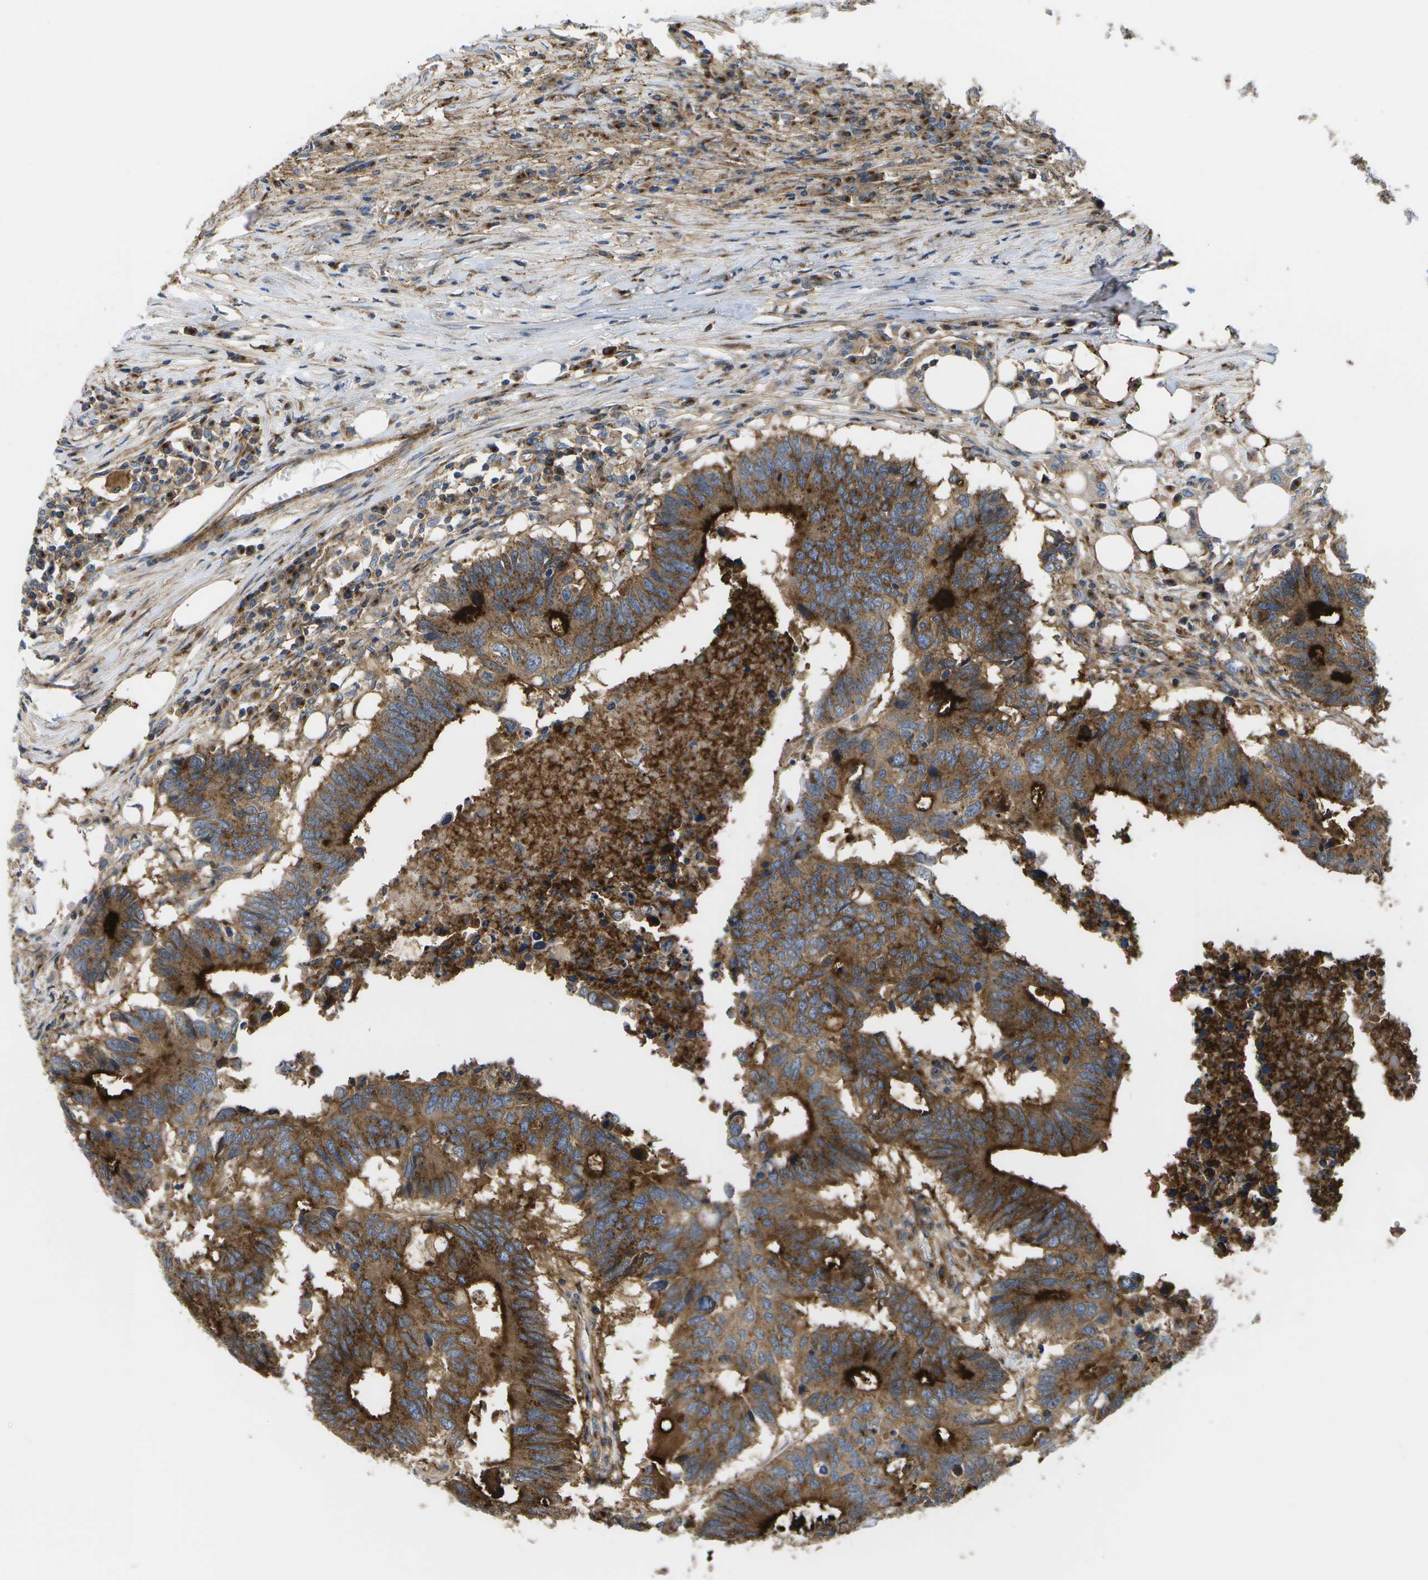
{"staining": {"intensity": "strong", "quantity": ">75%", "location": "cytoplasmic/membranous"}, "tissue": "colorectal cancer", "cell_type": "Tumor cells", "image_type": "cancer", "snomed": [{"axis": "morphology", "description": "Adenocarcinoma, NOS"}, {"axis": "topography", "description": "Colon"}], "caption": "IHC micrograph of neoplastic tissue: human colorectal adenocarcinoma stained using immunohistochemistry (IHC) exhibits high levels of strong protein expression localized specifically in the cytoplasmic/membranous of tumor cells, appearing as a cytoplasmic/membranous brown color.", "gene": "BST2", "patient": {"sex": "male", "age": 71}}